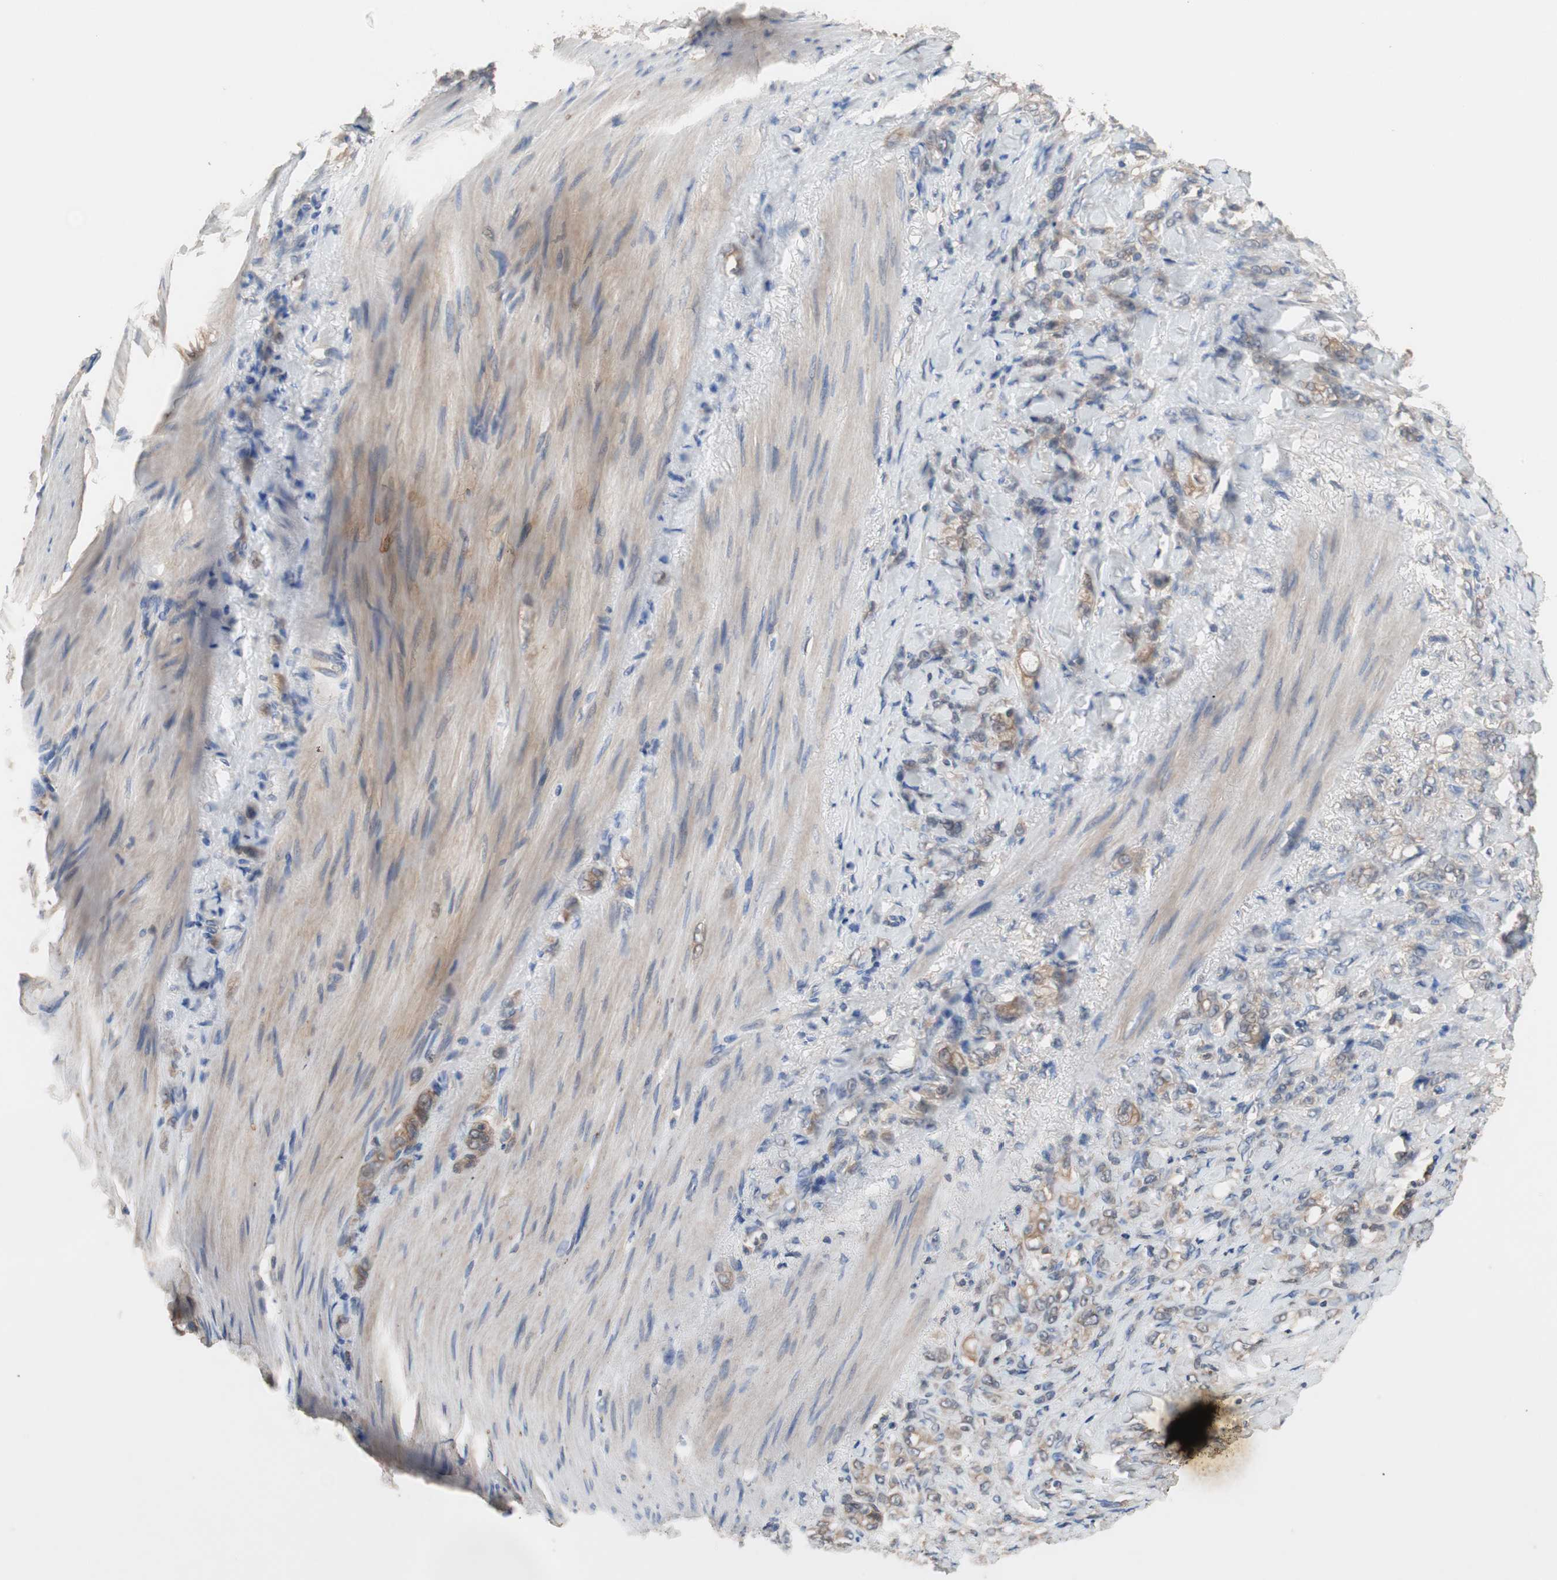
{"staining": {"intensity": "moderate", "quantity": "25%-75%", "location": "cytoplasmic/membranous"}, "tissue": "stomach cancer", "cell_type": "Tumor cells", "image_type": "cancer", "snomed": [{"axis": "morphology", "description": "Adenocarcinoma, NOS"}, {"axis": "topography", "description": "Stomach"}], "caption": "Stomach cancer (adenocarcinoma) stained with immunohistochemistry exhibits moderate cytoplasmic/membranous expression in approximately 25%-75% of tumor cells. The protein is shown in brown color, while the nuclei are stained blue.", "gene": "ADAP1", "patient": {"sex": "male", "age": 82}}